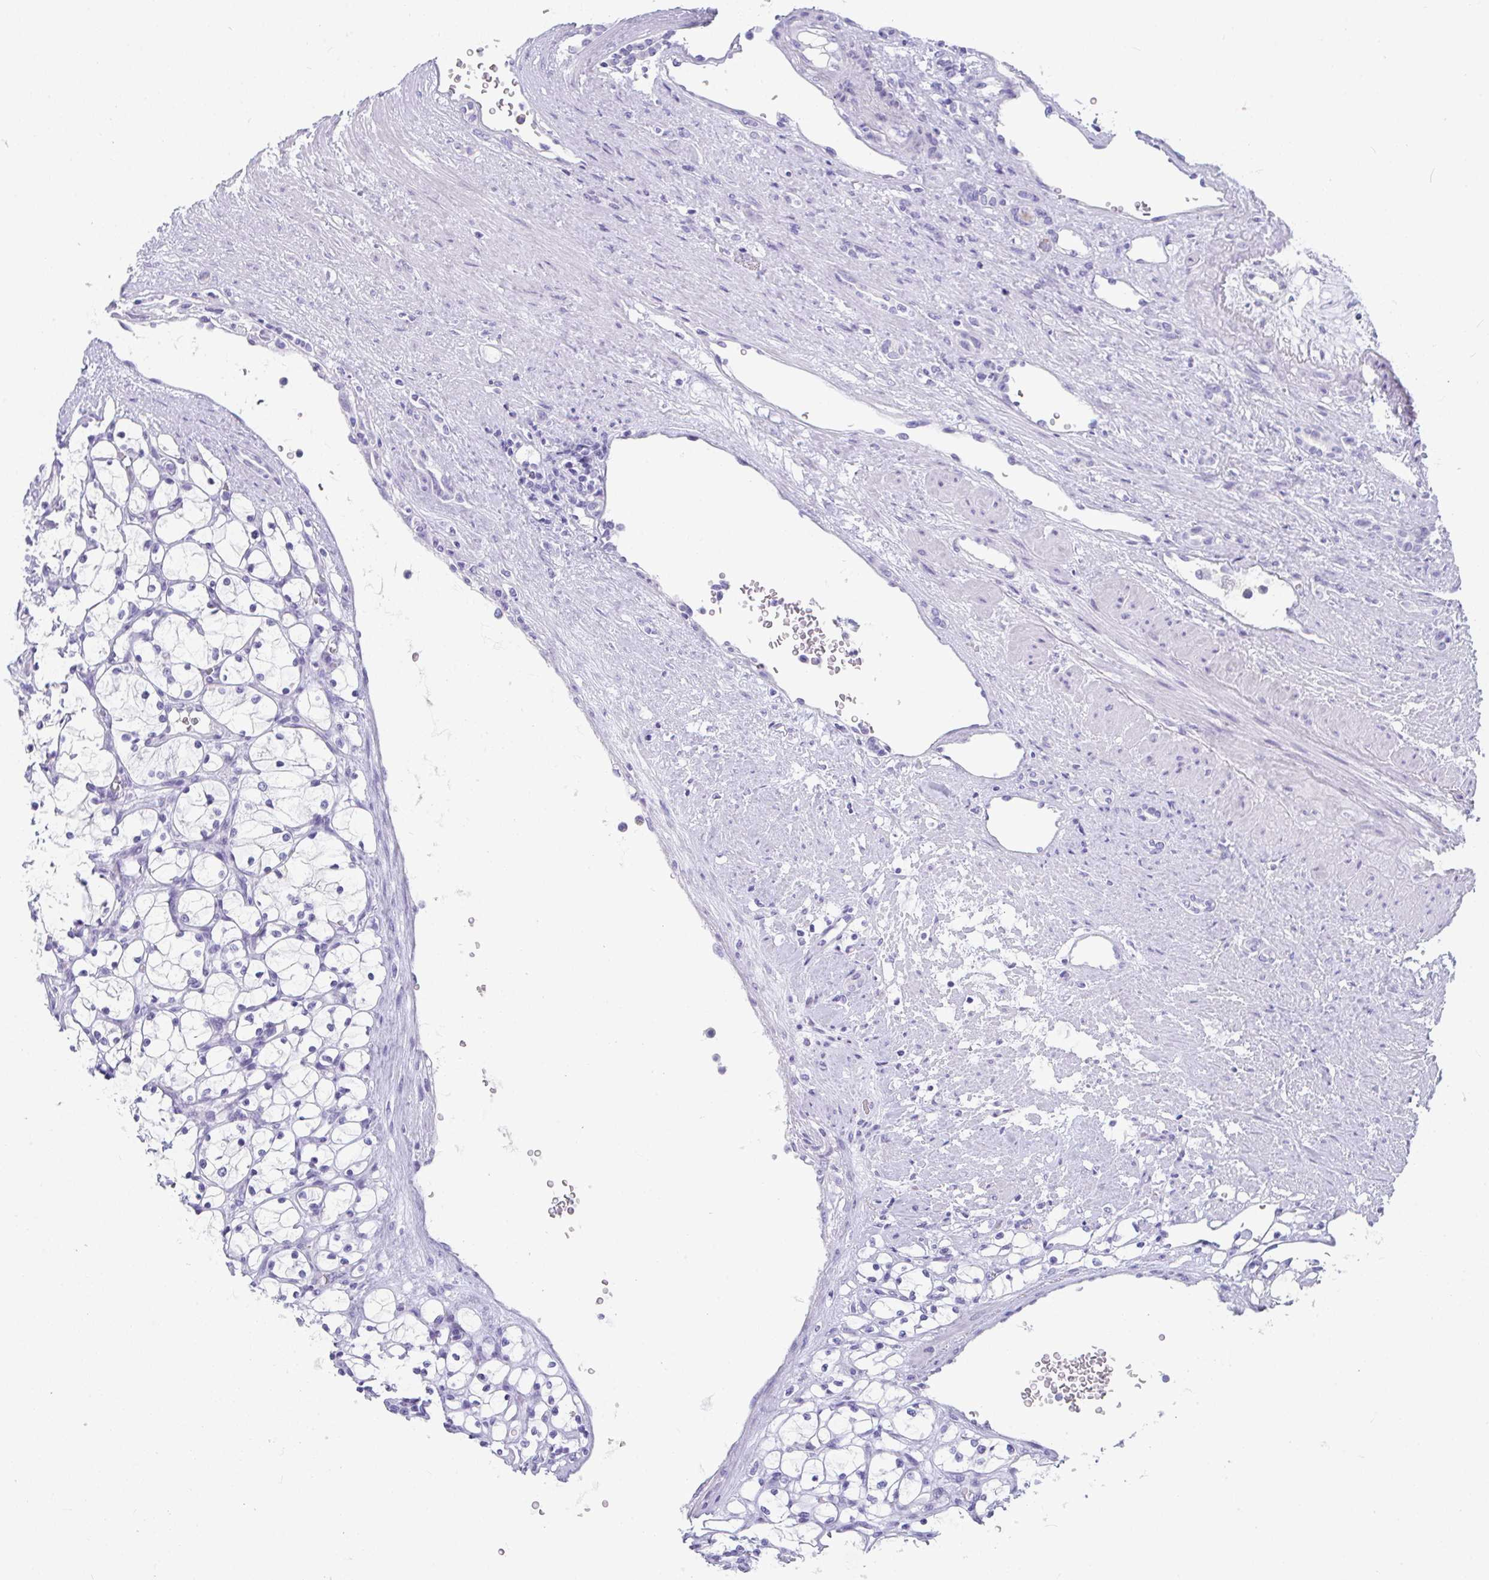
{"staining": {"intensity": "negative", "quantity": "none", "location": "none"}, "tissue": "renal cancer", "cell_type": "Tumor cells", "image_type": "cancer", "snomed": [{"axis": "morphology", "description": "Adenocarcinoma, NOS"}, {"axis": "topography", "description": "Kidney"}], "caption": "High power microscopy histopathology image of an IHC histopathology image of adenocarcinoma (renal), revealing no significant expression in tumor cells.", "gene": "TTC30B", "patient": {"sex": "female", "age": 69}}